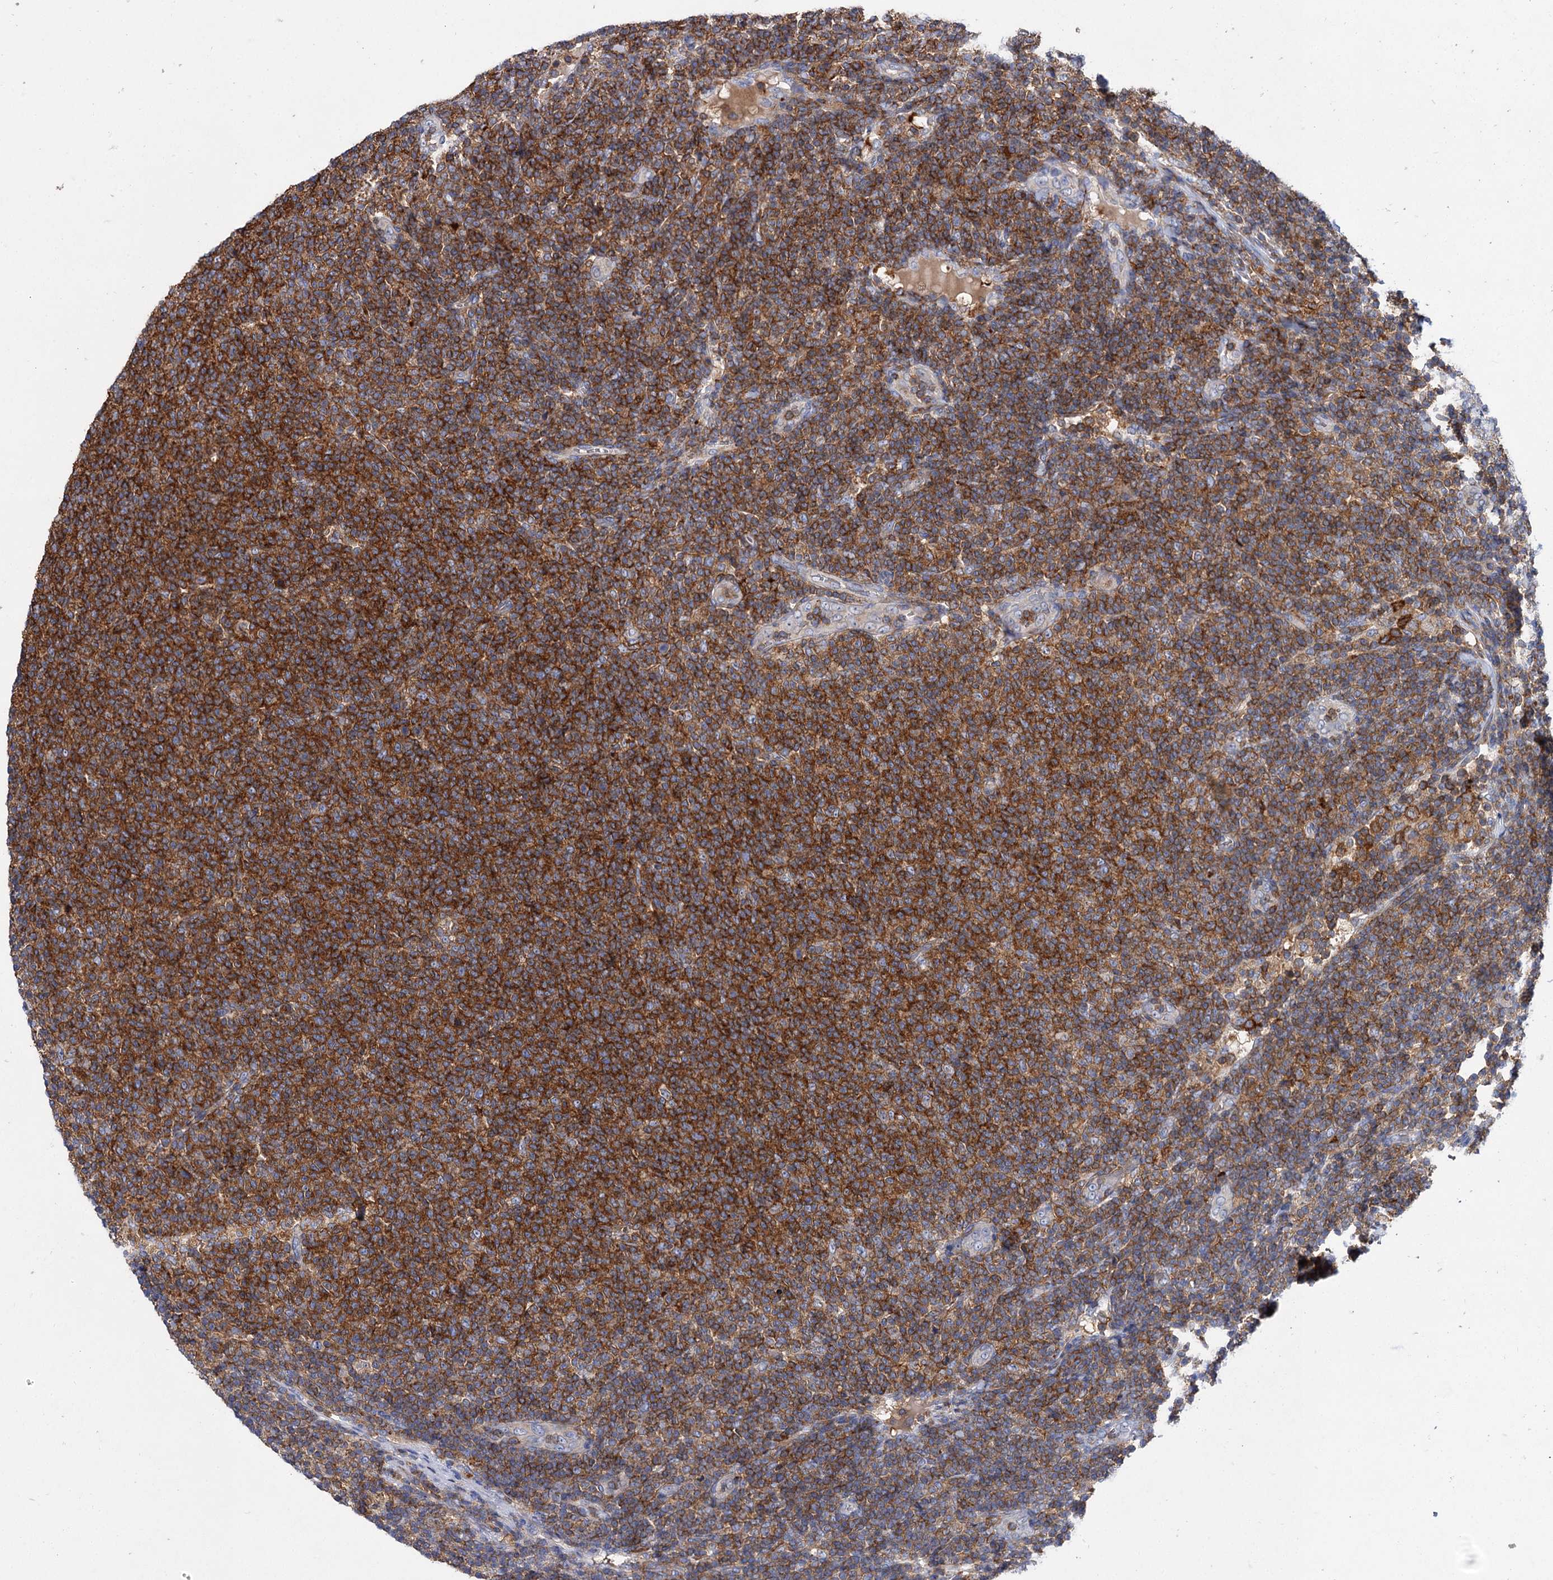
{"staining": {"intensity": "strong", "quantity": ">75%", "location": "cytoplasmic/membranous"}, "tissue": "lymphoma", "cell_type": "Tumor cells", "image_type": "cancer", "snomed": [{"axis": "morphology", "description": "Malignant lymphoma, non-Hodgkin's type, Low grade"}, {"axis": "topography", "description": "Lymph node"}], "caption": "Strong cytoplasmic/membranous protein expression is seen in approximately >75% of tumor cells in malignant lymphoma, non-Hodgkin's type (low-grade).", "gene": "UBASH3B", "patient": {"sex": "male", "age": 66}}